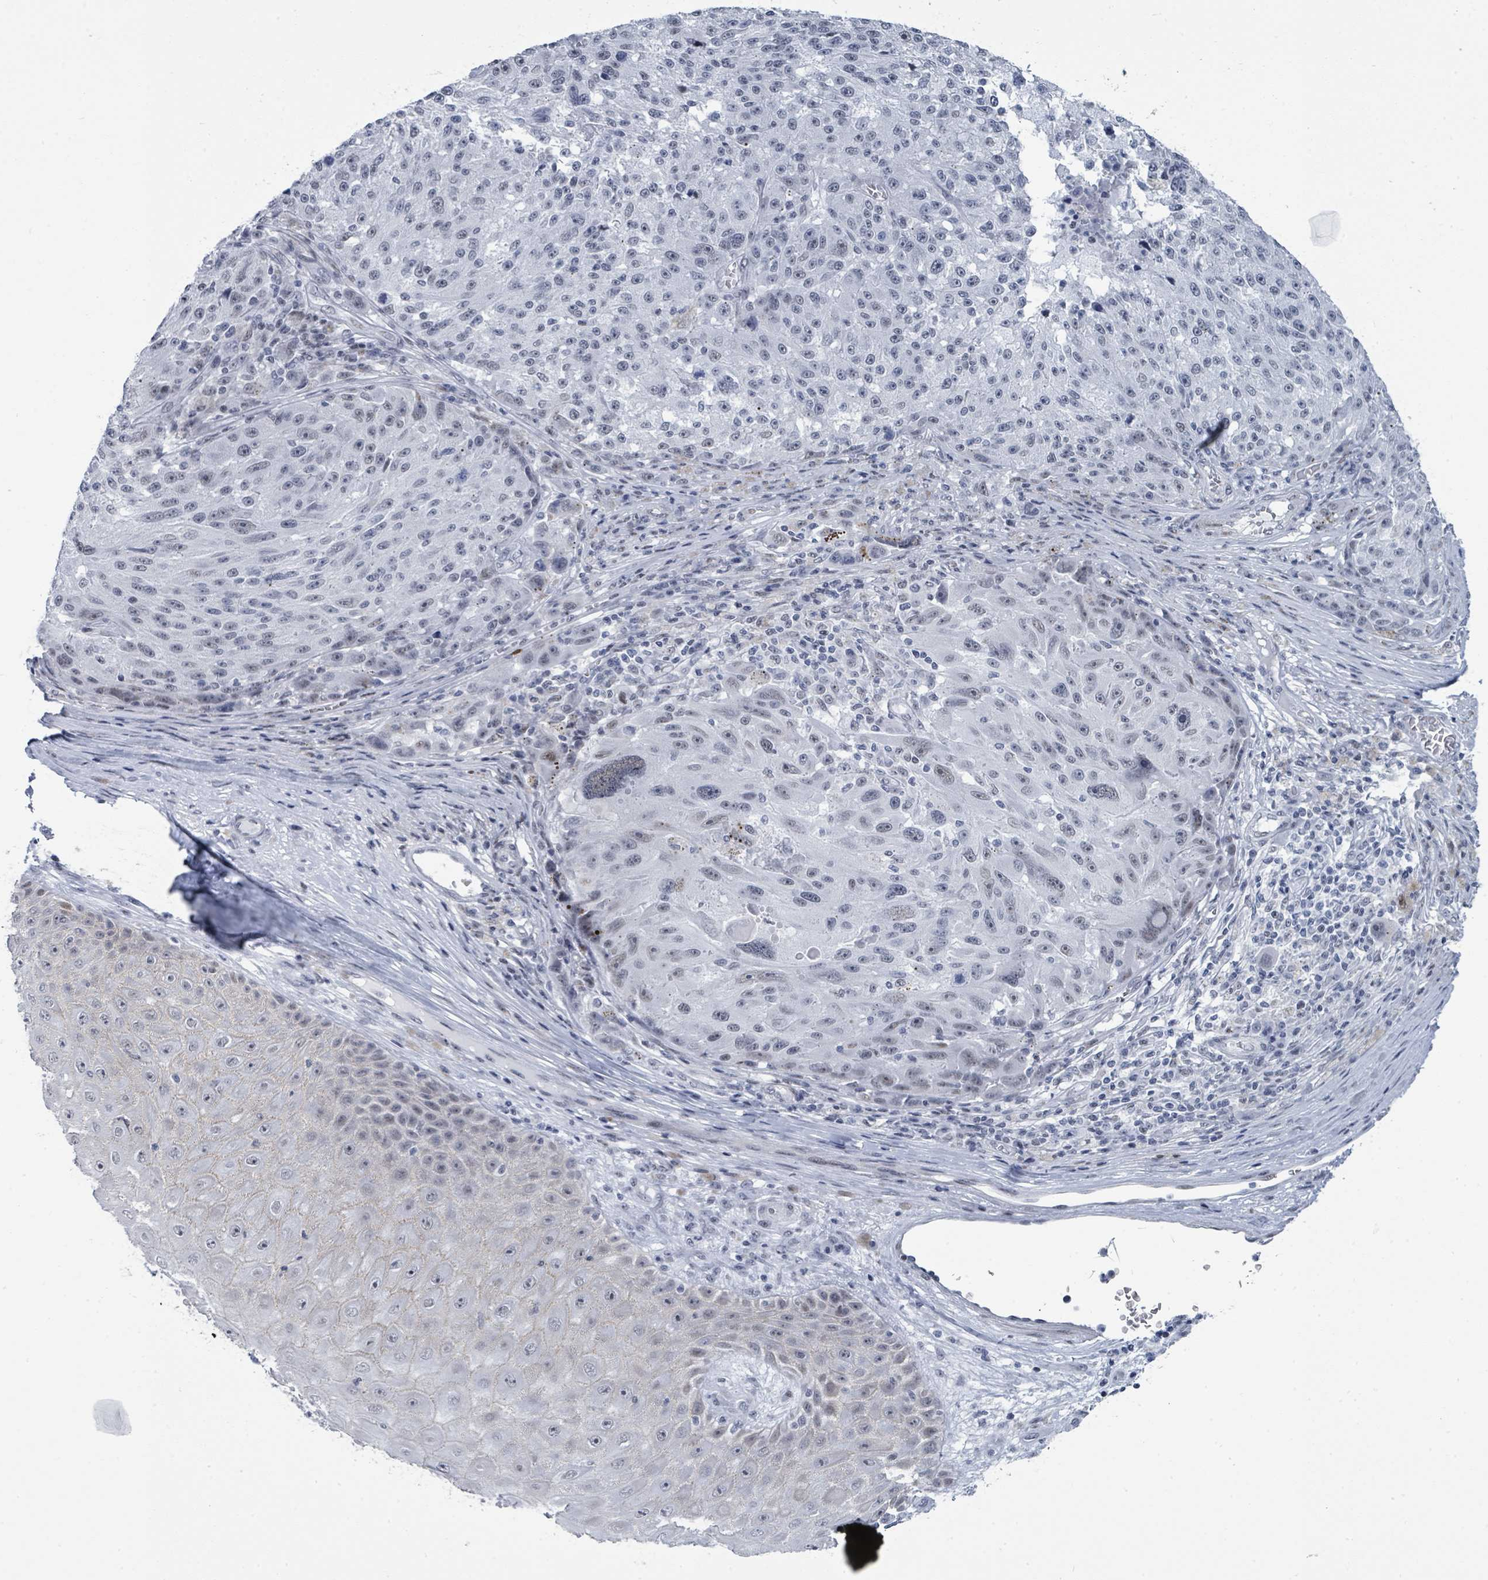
{"staining": {"intensity": "weak", "quantity": "<25%", "location": "nuclear"}, "tissue": "melanoma", "cell_type": "Tumor cells", "image_type": "cancer", "snomed": [{"axis": "morphology", "description": "Malignant melanoma, NOS"}, {"axis": "topography", "description": "Skin"}], "caption": "The micrograph exhibits no staining of tumor cells in melanoma.", "gene": "CT45A5", "patient": {"sex": "male", "age": 53}}